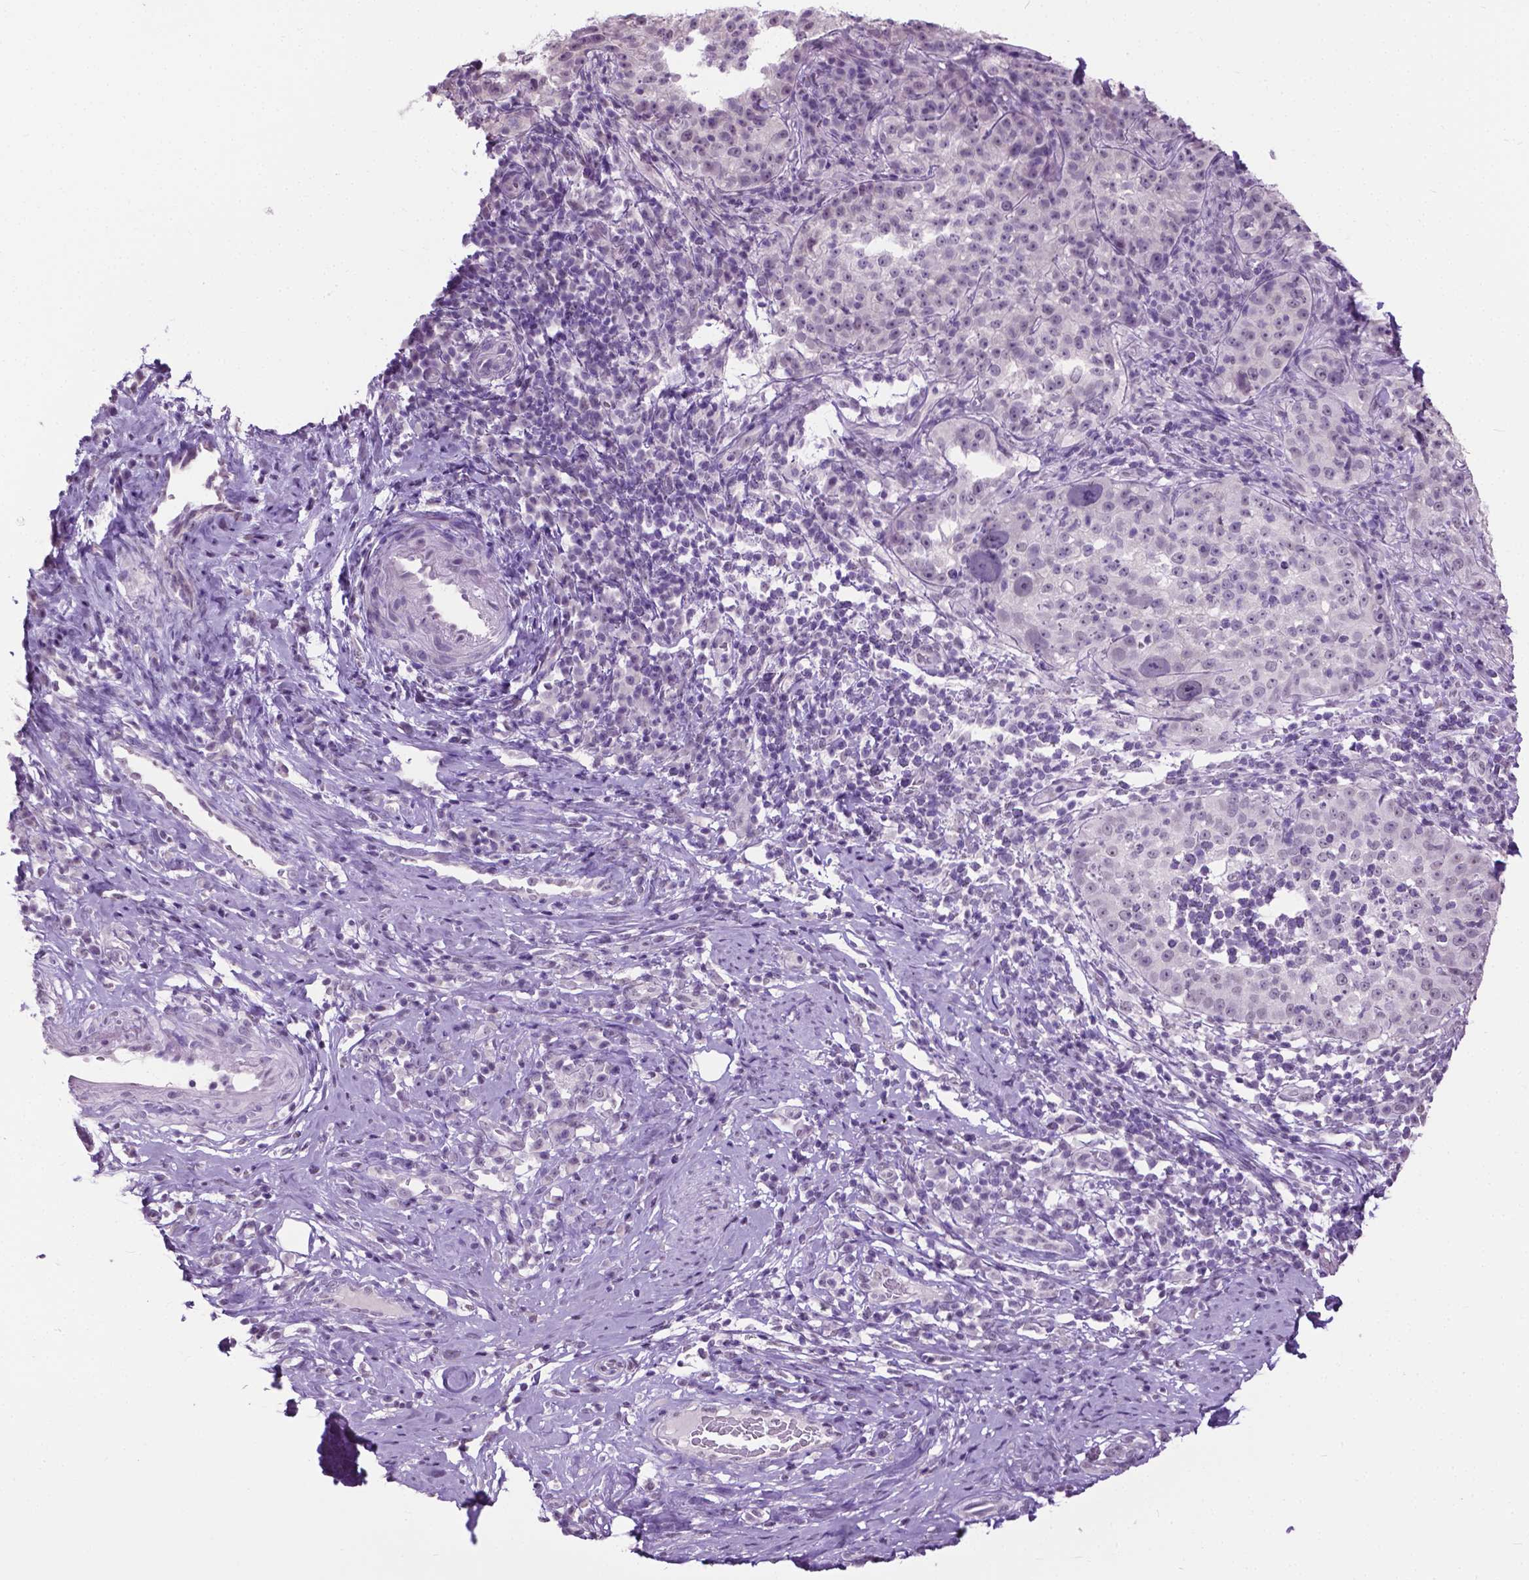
{"staining": {"intensity": "negative", "quantity": "none", "location": "none"}, "tissue": "cervical cancer", "cell_type": "Tumor cells", "image_type": "cancer", "snomed": [{"axis": "morphology", "description": "Squamous cell carcinoma, NOS"}, {"axis": "topography", "description": "Cervix"}], "caption": "A histopathology image of human cervical cancer (squamous cell carcinoma) is negative for staining in tumor cells. Brightfield microscopy of immunohistochemistry stained with DAB (3,3'-diaminobenzidine) (brown) and hematoxylin (blue), captured at high magnification.", "gene": "GPR37L1", "patient": {"sex": "female", "age": 75}}